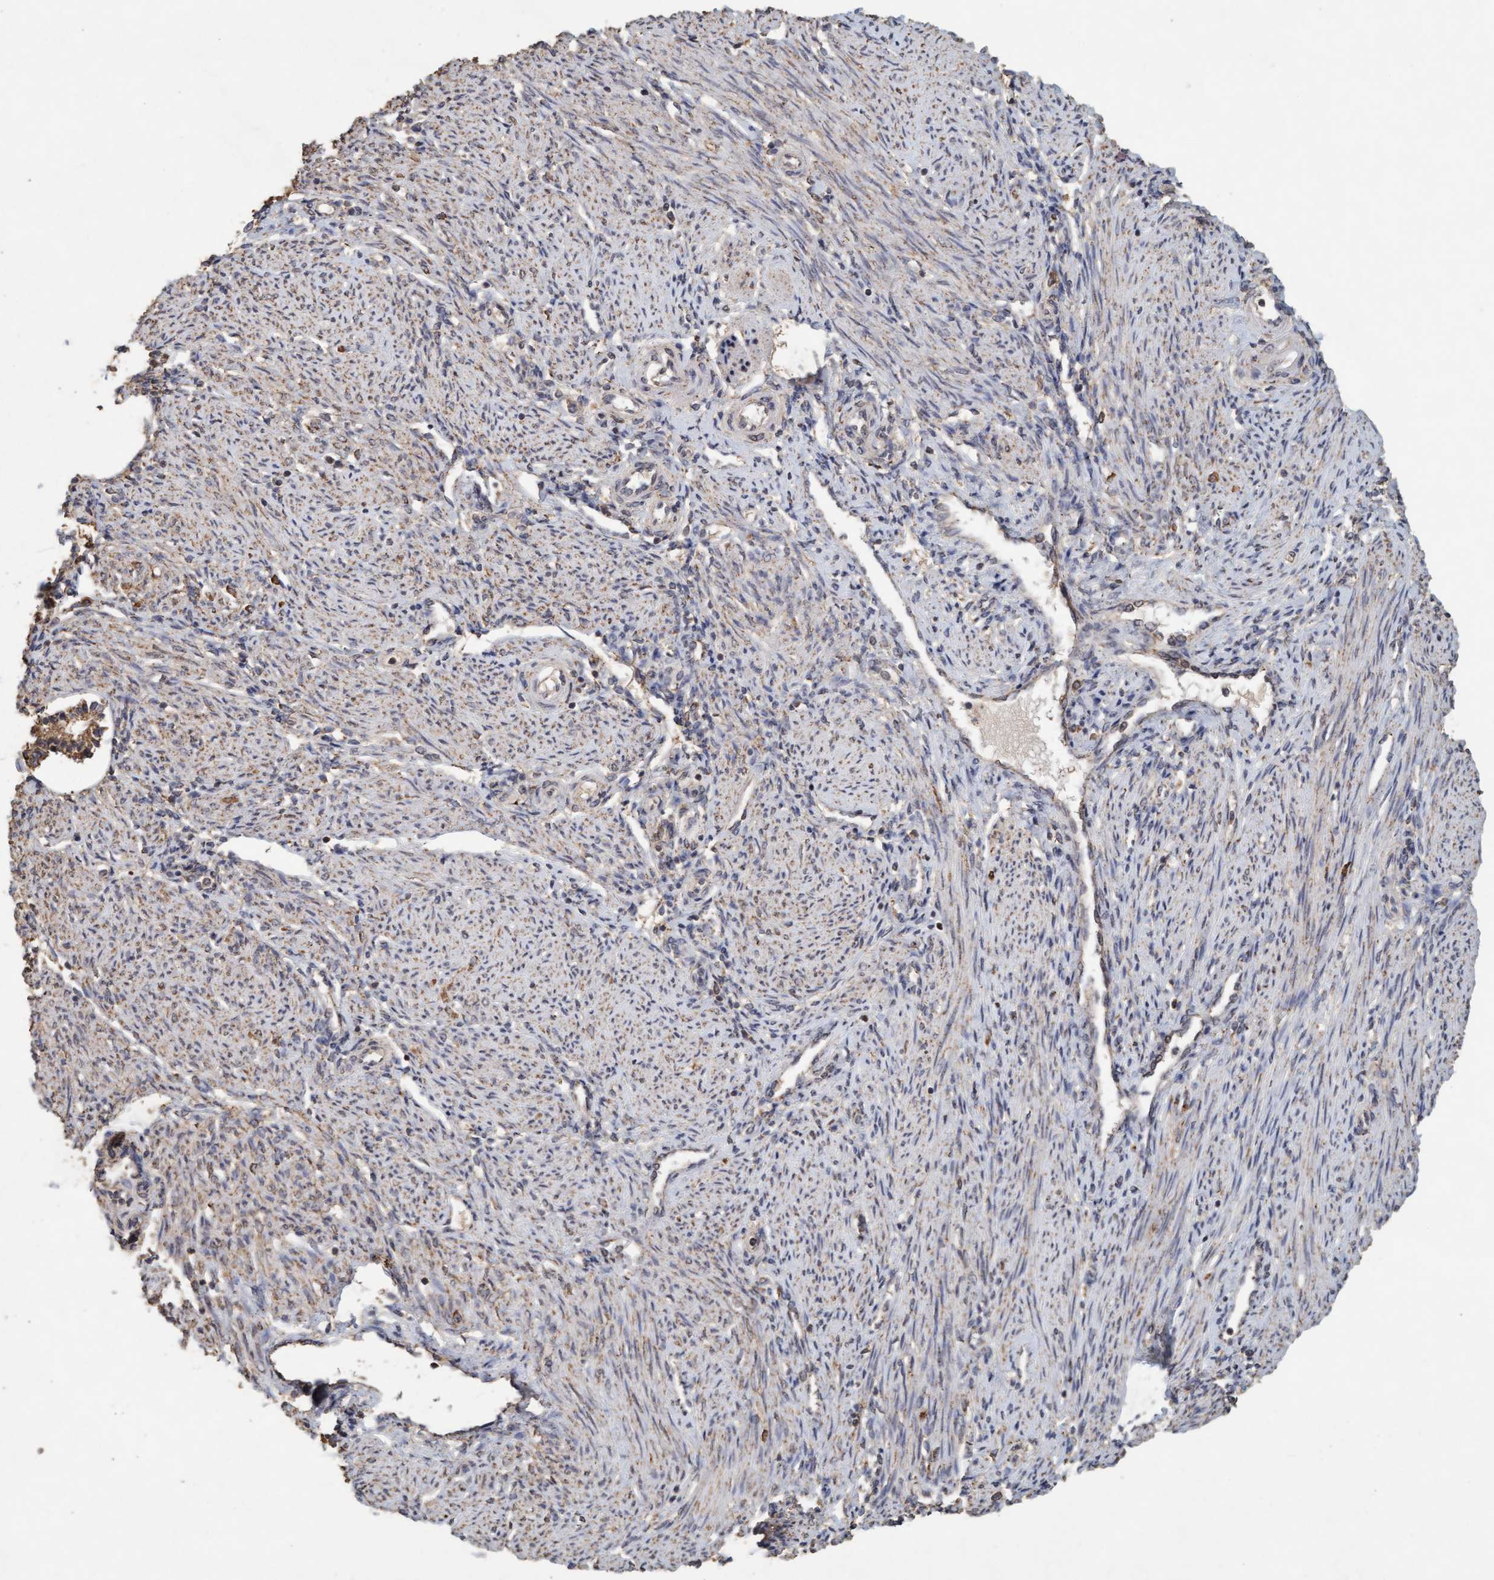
{"staining": {"intensity": "weak", "quantity": "25%-75%", "location": "cytoplasmic/membranous"}, "tissue": "endometrium", "cell_type": "Cells in endometrial stroma", "image_type": "normal", "snomed": [{"axis": "morphology", "description": "Normal tissue, NOS"}, {"axis": "topography", "description": "Endometrium"}], "caption": "The immunohistochemical stain shows weak cytoplasmic/membranous expression in cells in endometrial stroma of normal endometrium. Ihc stains the protein of interest in brown and the nuclei are stained blue.", "gene": "VSIG8", "patient": {"sex": "female", "age": 42}}